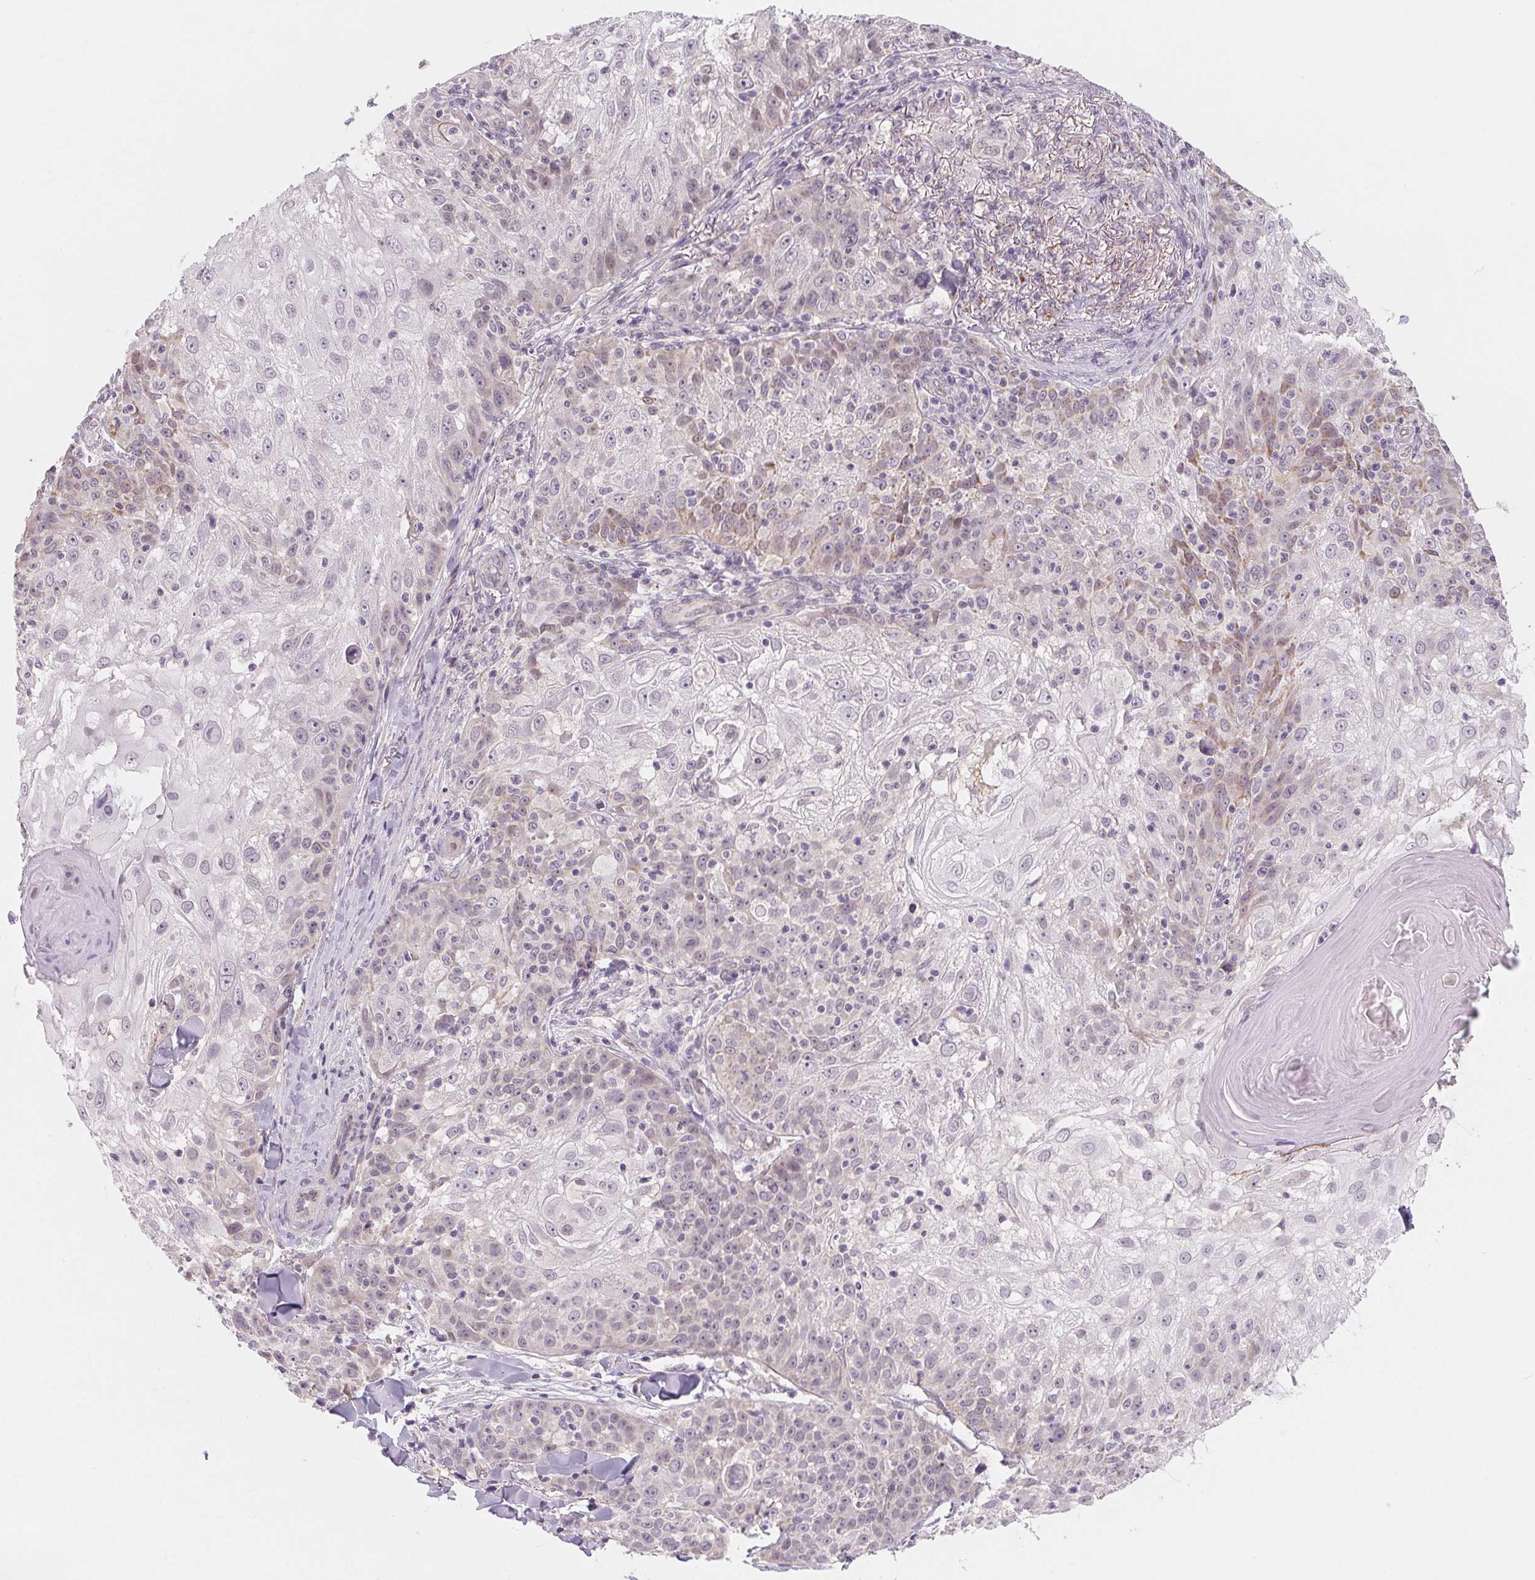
{"staining": {"intensity": "moderate", "quantity": "<25%", "location": "cytoplasmic/membranous"}, "tissue": "skin cancer", "cell_type": "Tumor cells", "image_type": "cancer", "snomed": [{"axis": "morphology", "description": "Normal tissue, NOS"}, {"axis": "morphology", "description": "Squamous cell carcinoma, NOS"}, {"axis": "topography", "description": "Skin"}], "caption": "Squamous cell carcinoma (skin) stained for a protein (brown) reveals moderate cytoplasmic/membranous positive positivity in about <25% of tumor cells.", "gene": "CFC1", "patient": {"sex": "female", "age": 83}}